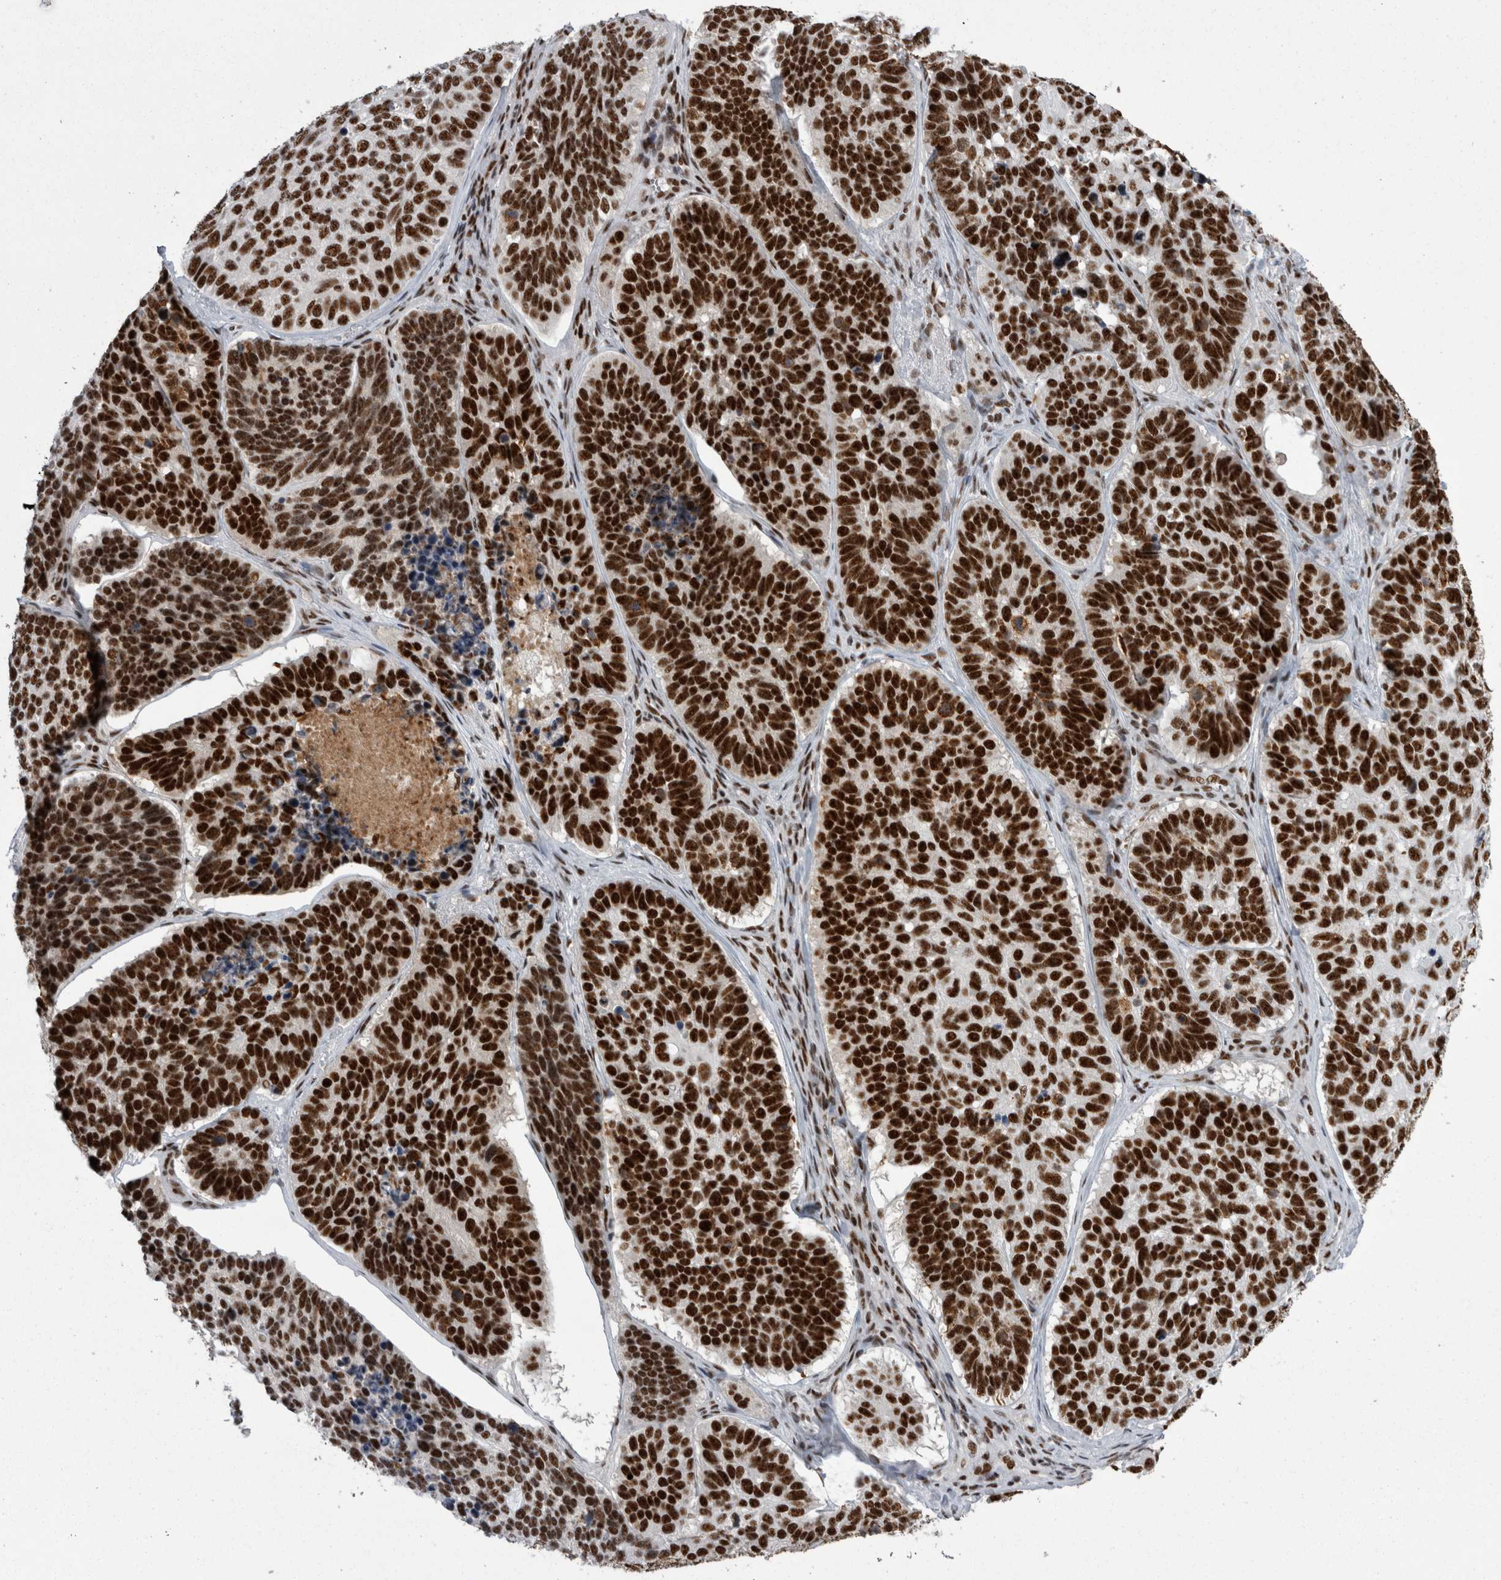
{"staining": {"intensity": "strong", "quantity": ">75%", "location": "nuclear"}, "tissue": "skin cancer", "cell_type": "Tumor cells", "image_type": "cancer", "snomed": [{"axis": "morphology", "description": "Basal cell carcinoma"}, {"axis": "topography", "description": "Skin"}], "caption": "Immunohistochemistry (IHC) (DAB (3,3'-diaminobenzidine)) staining of skin cancer demonstrates strong nuclear protein staining in approximately >75% of tumor cells.", "gene": "SNRNP40", "patient": {"sex": "male", "age": 62}}